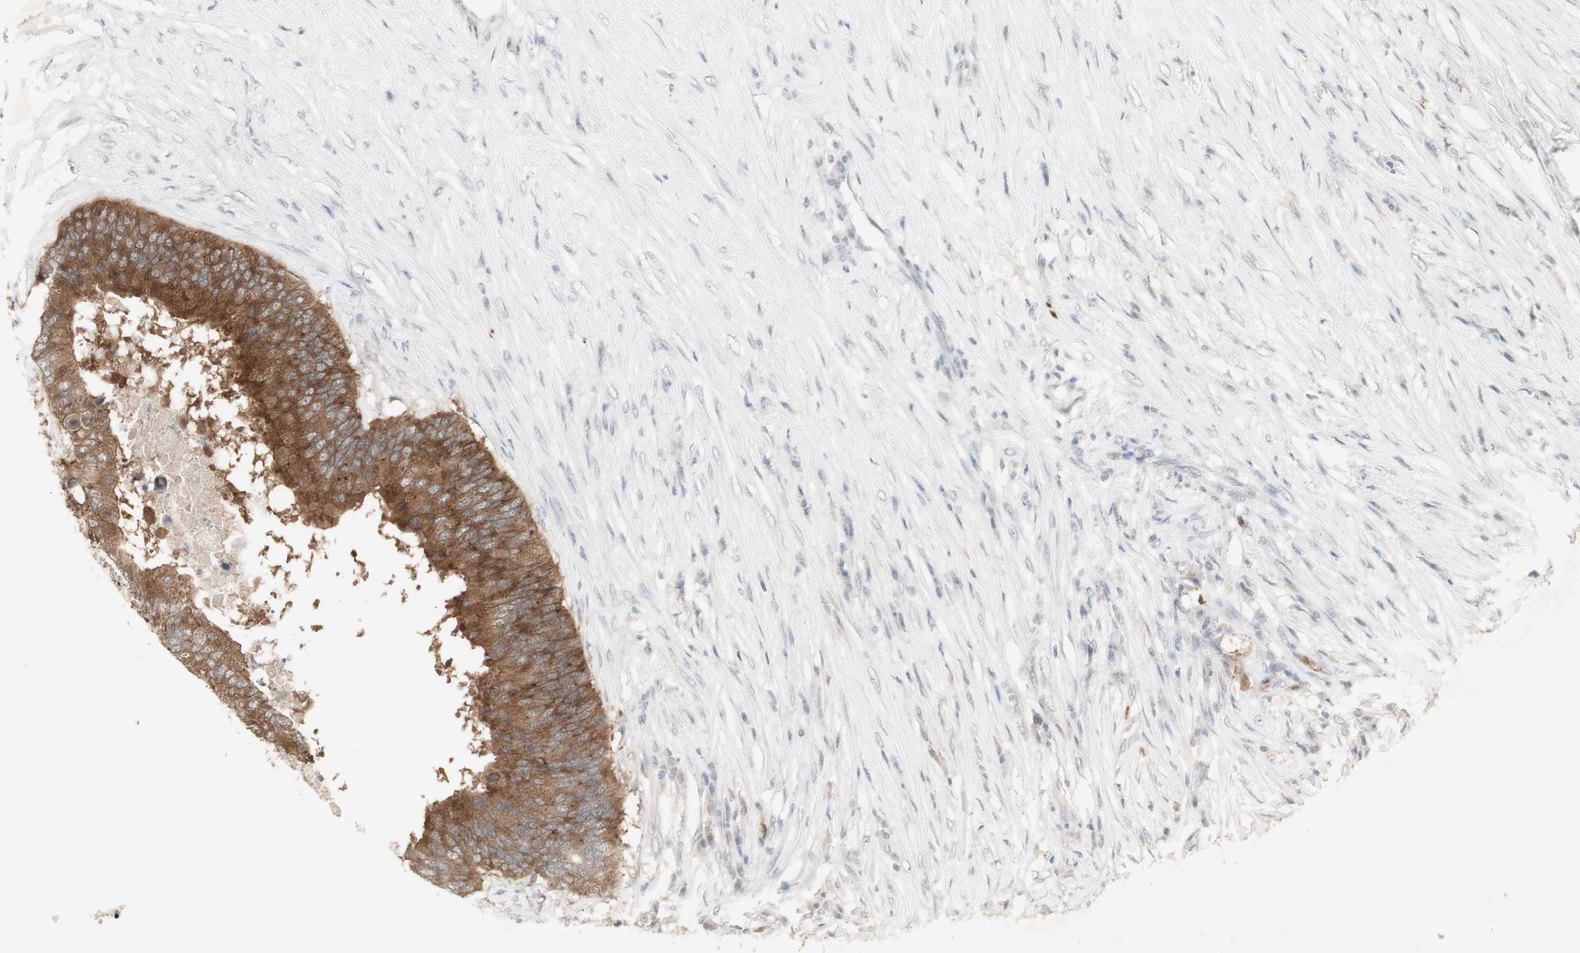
{"staining": {"intensity": "moderate", "quantity": ">75%", "location": "cytoplasmic/membranous"}, "tissue": "colorectal cancer", "cell_type": "Tumor cells", "image_type": "cancer", "snomed": [{"axis": "morphology", "description": "Adenocarcinoma, NOS"}, {"axis": "topography", "description": "Colon"}], "caption": "High-power microscopy captured an immunohistochemistry (IHC) micrograph of colorectal cancer, revealing moderate cytoplasmic/membranous staining in approximately >75% of tumor cells.", "gene": "C1orf116", "patient": {"sex": "male", "age": 71}}